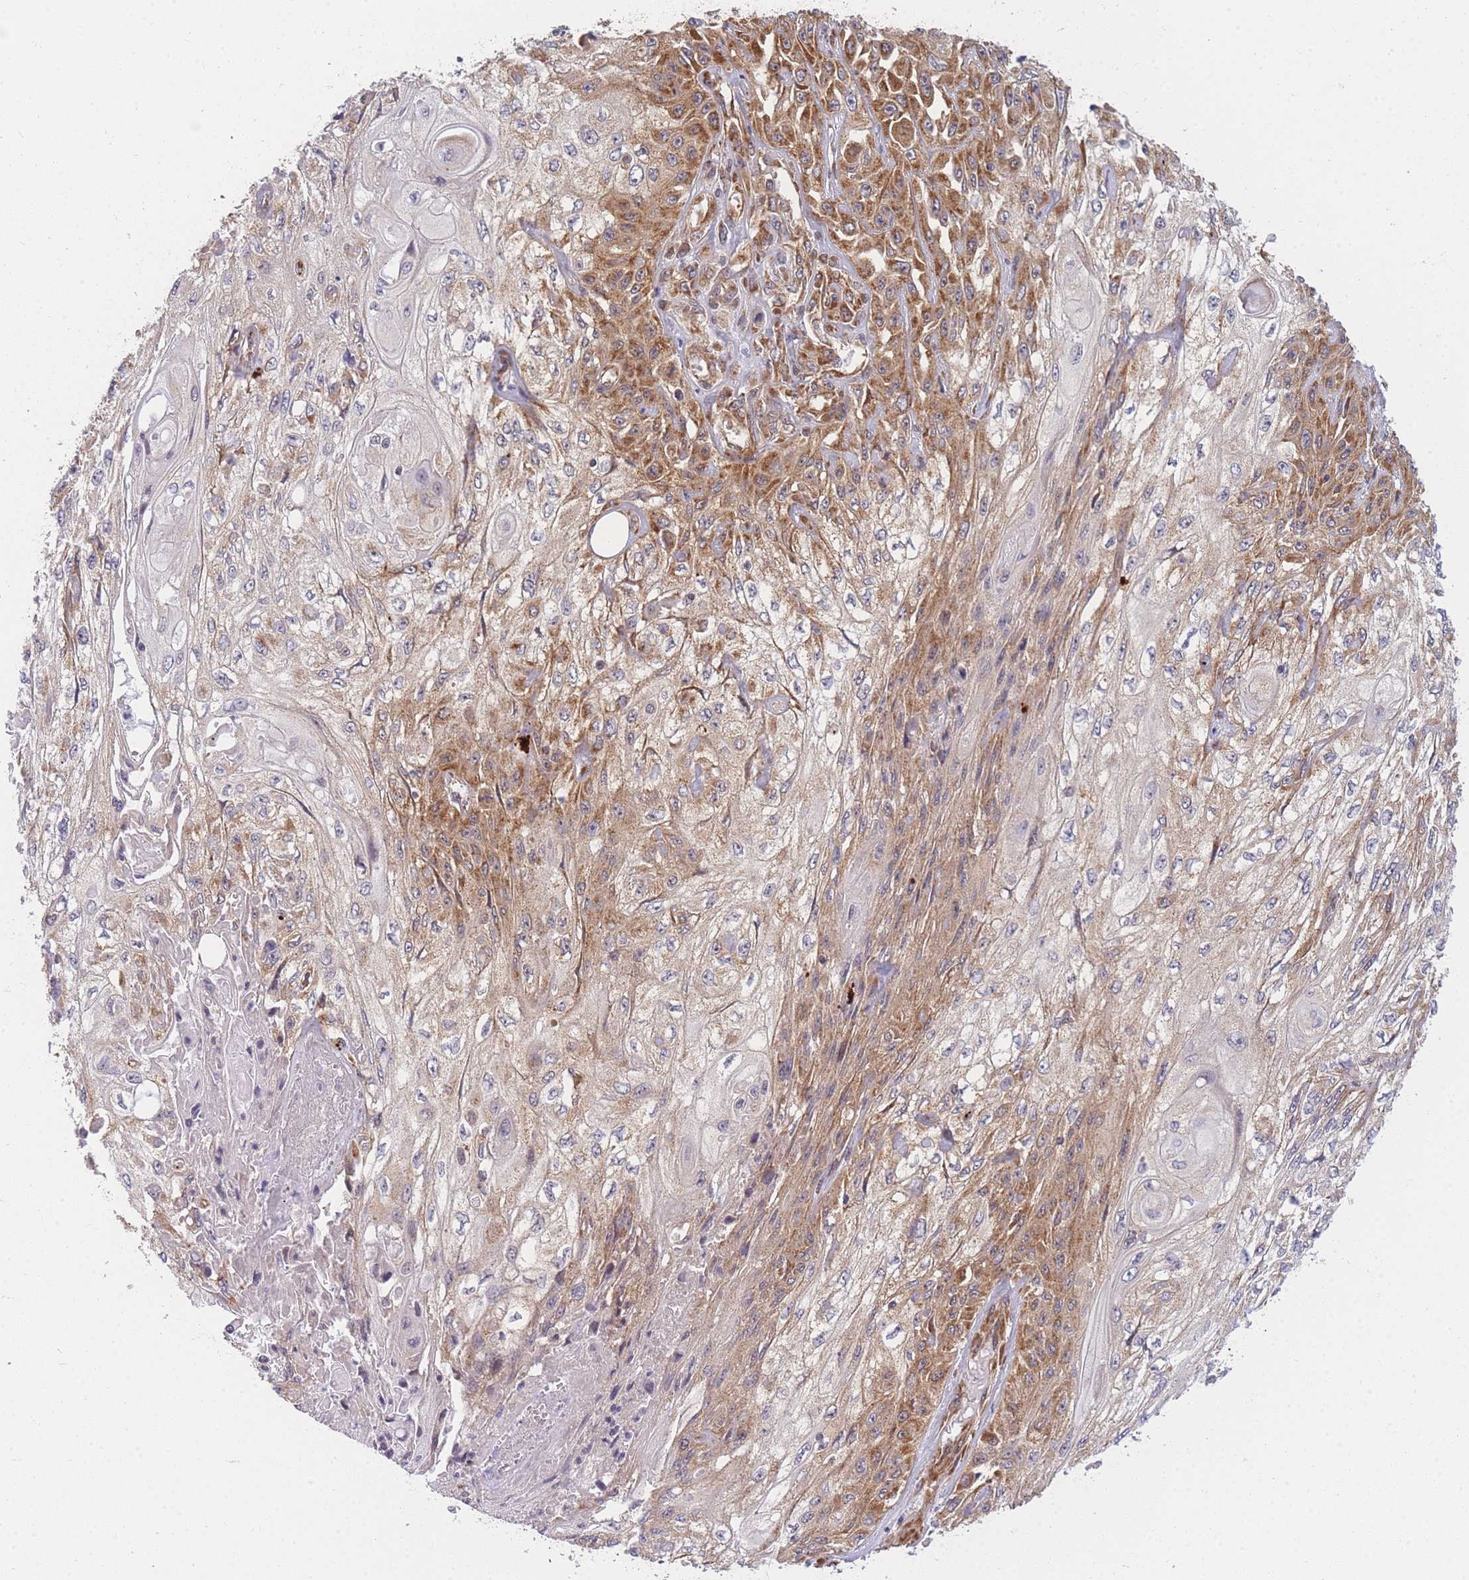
{"staining": {"intensity": "moderate", "quantity": "25%-75%", "location": "cytoplasmic/membranous"}, "tissue": "skin cancer", "cell_type": "Tumor cells", "image_type": "cancer", "snomed": [{"axis": "morphology", "description": "Squamous cell carcinoma, NOS"}, {"axis": "morphology", "description": "Squamous cell carcinoma, metastatic, NOS"}, {"axis": "topography", "description": "Skin"}, {"axis": "topography", "description": "Lymph node"}], "caption": "This is a histology image of IHC staining of skin cancer (metastatic squamous cell carcinoma), which shows moderate staining in the cytoplasmic/membranous of tumor cells.", "gene": "MRPL23", "patient": {"sex": "male", "age": 75}}